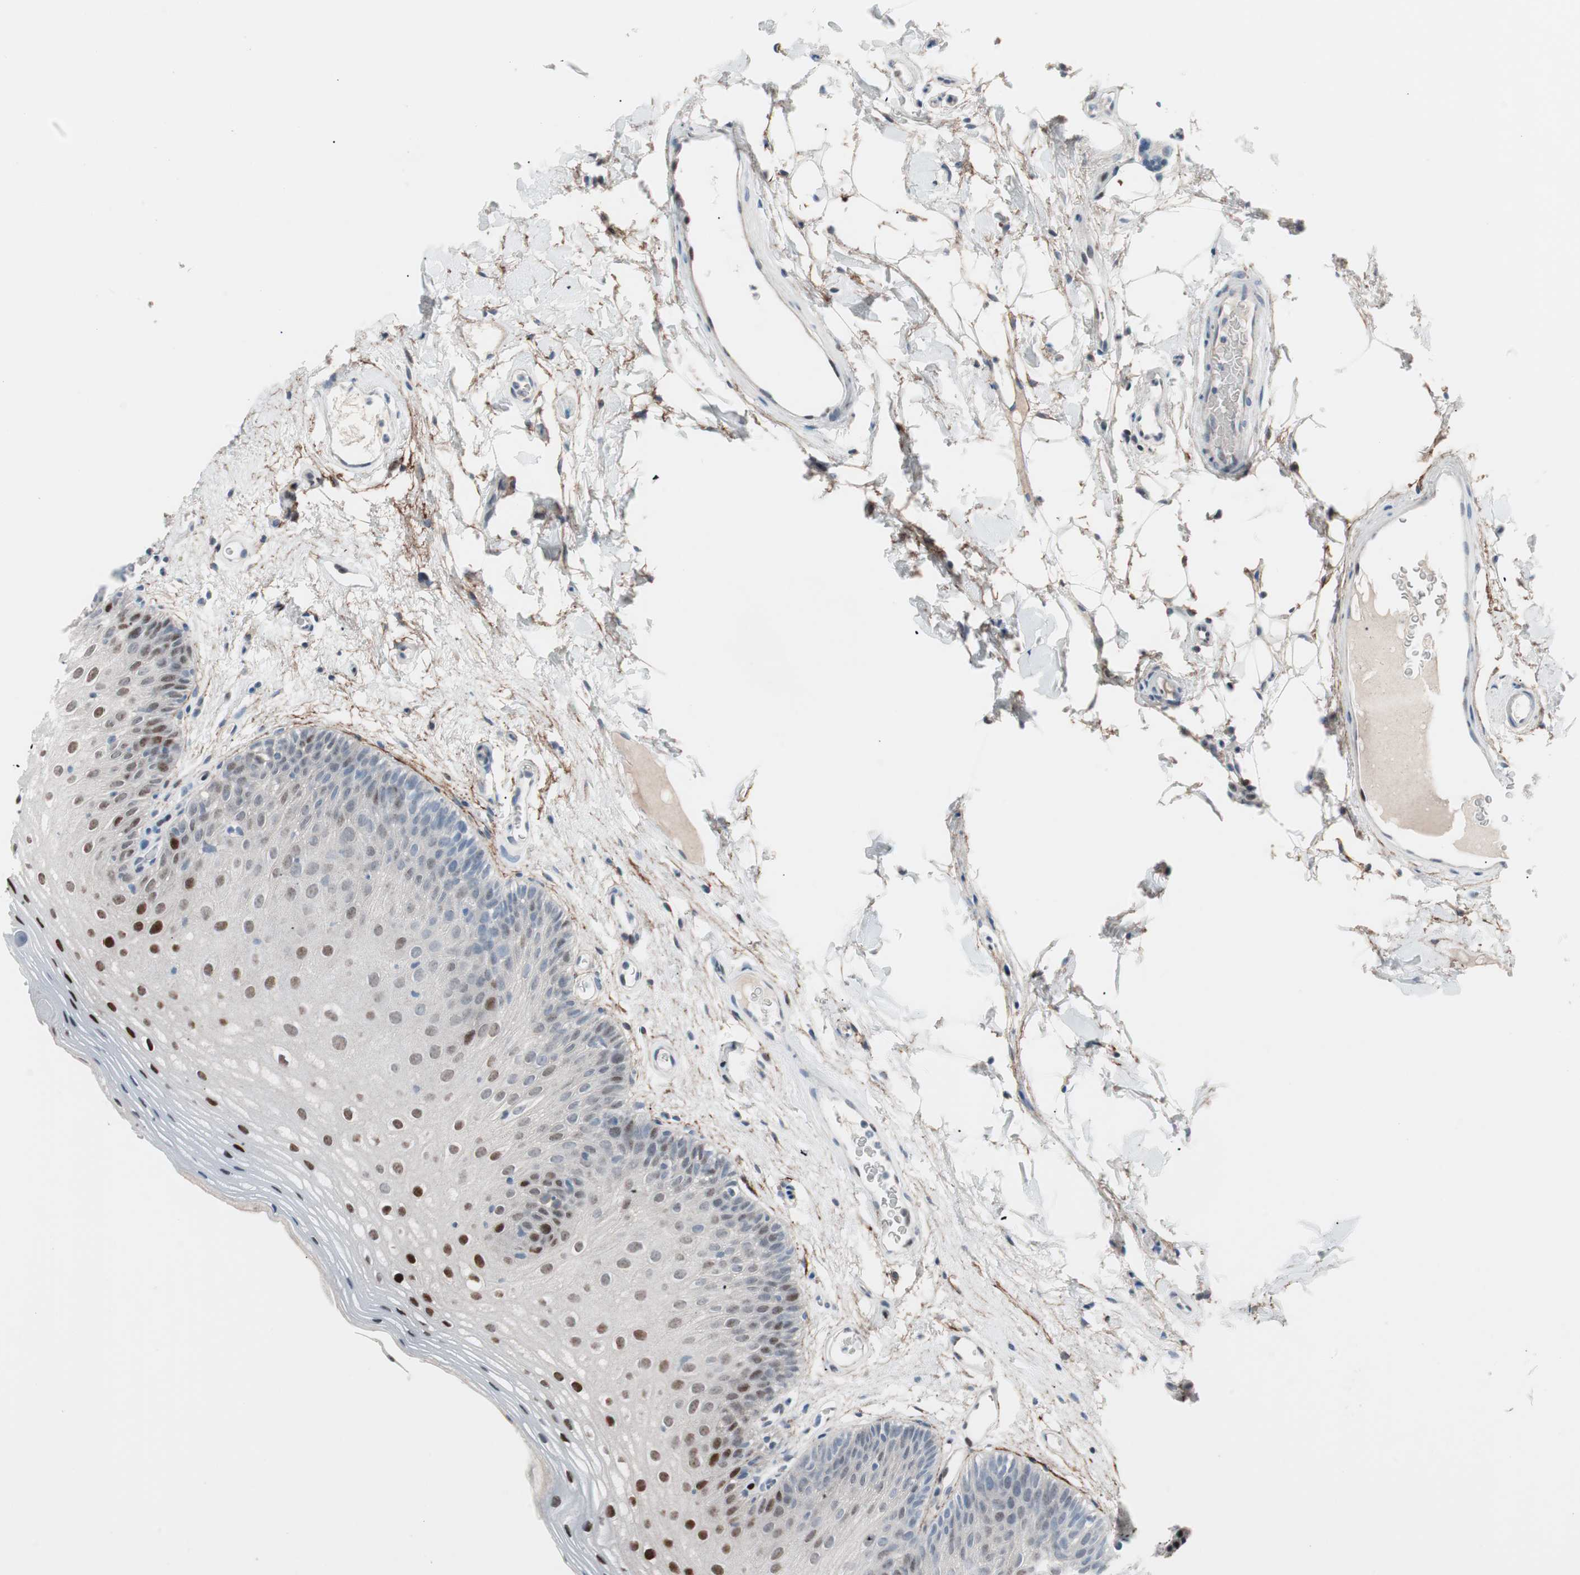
{"staining": {"intensity": "moderate", "quantity": "<25%", "location": "nuclear"}, "tissue": "oral mucosa", "cell_type": "Squamous epithelial cells", "image_type": "normal", "snomed": [{"axis": "morphology", "description": "Normal tissue, NOS"}, {"axis": "morphology", "description": "Squamous cell carcinoma, NOS"}, {"axis": "topography", "description": "Skeletal muscle"}, {"axis": "topography", "description": "Oral tissue"}], "caption": "Protein expression analysis of unremarkable human oral mucosa reveals moderate nuclear staining in approximately <25% of squamous epithelial cells.", "gene": "FOSL1", "patient": {"sex": "male", "age": 71}}